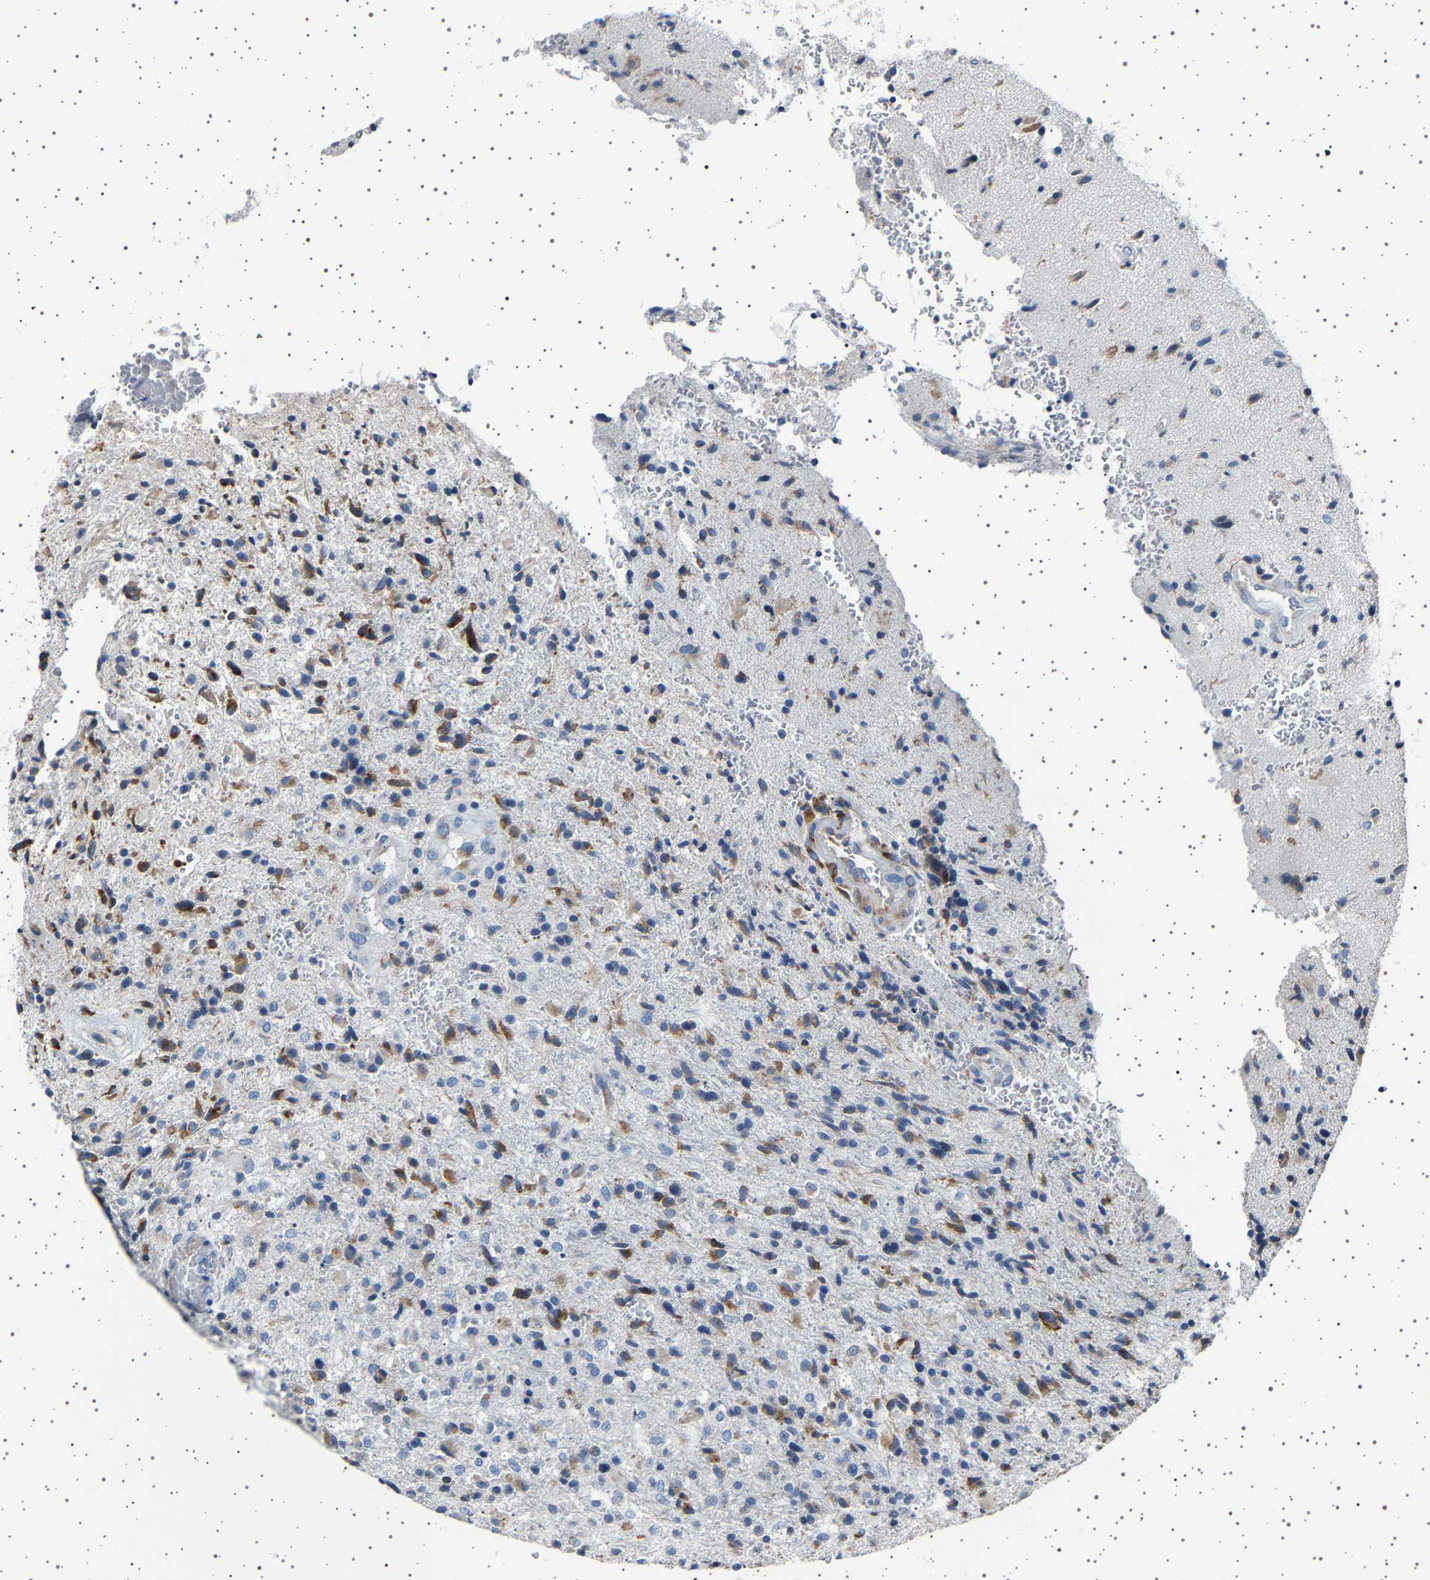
{"staining": {"intensity": "moderate", "quantity": "<25%", "location": "cytoplasmic/membranous"}, "tissue": "glioma", "cell_type": "Tumor cells", "image_type": "cancer", "snomed": [{"axis": "morphology", "description": "Glioma, malignant, High grade"}, {"axis": "topography", "description": "Brain"}], "caption": "IHC (DAB) staining of human malignant glioma (high-grade) displays moderate cytoplasmic/membranous protein staining in approximately <25% of tumor cells.", "gene": "FTCD", "patient": {"sex": "male", "age": 72}}